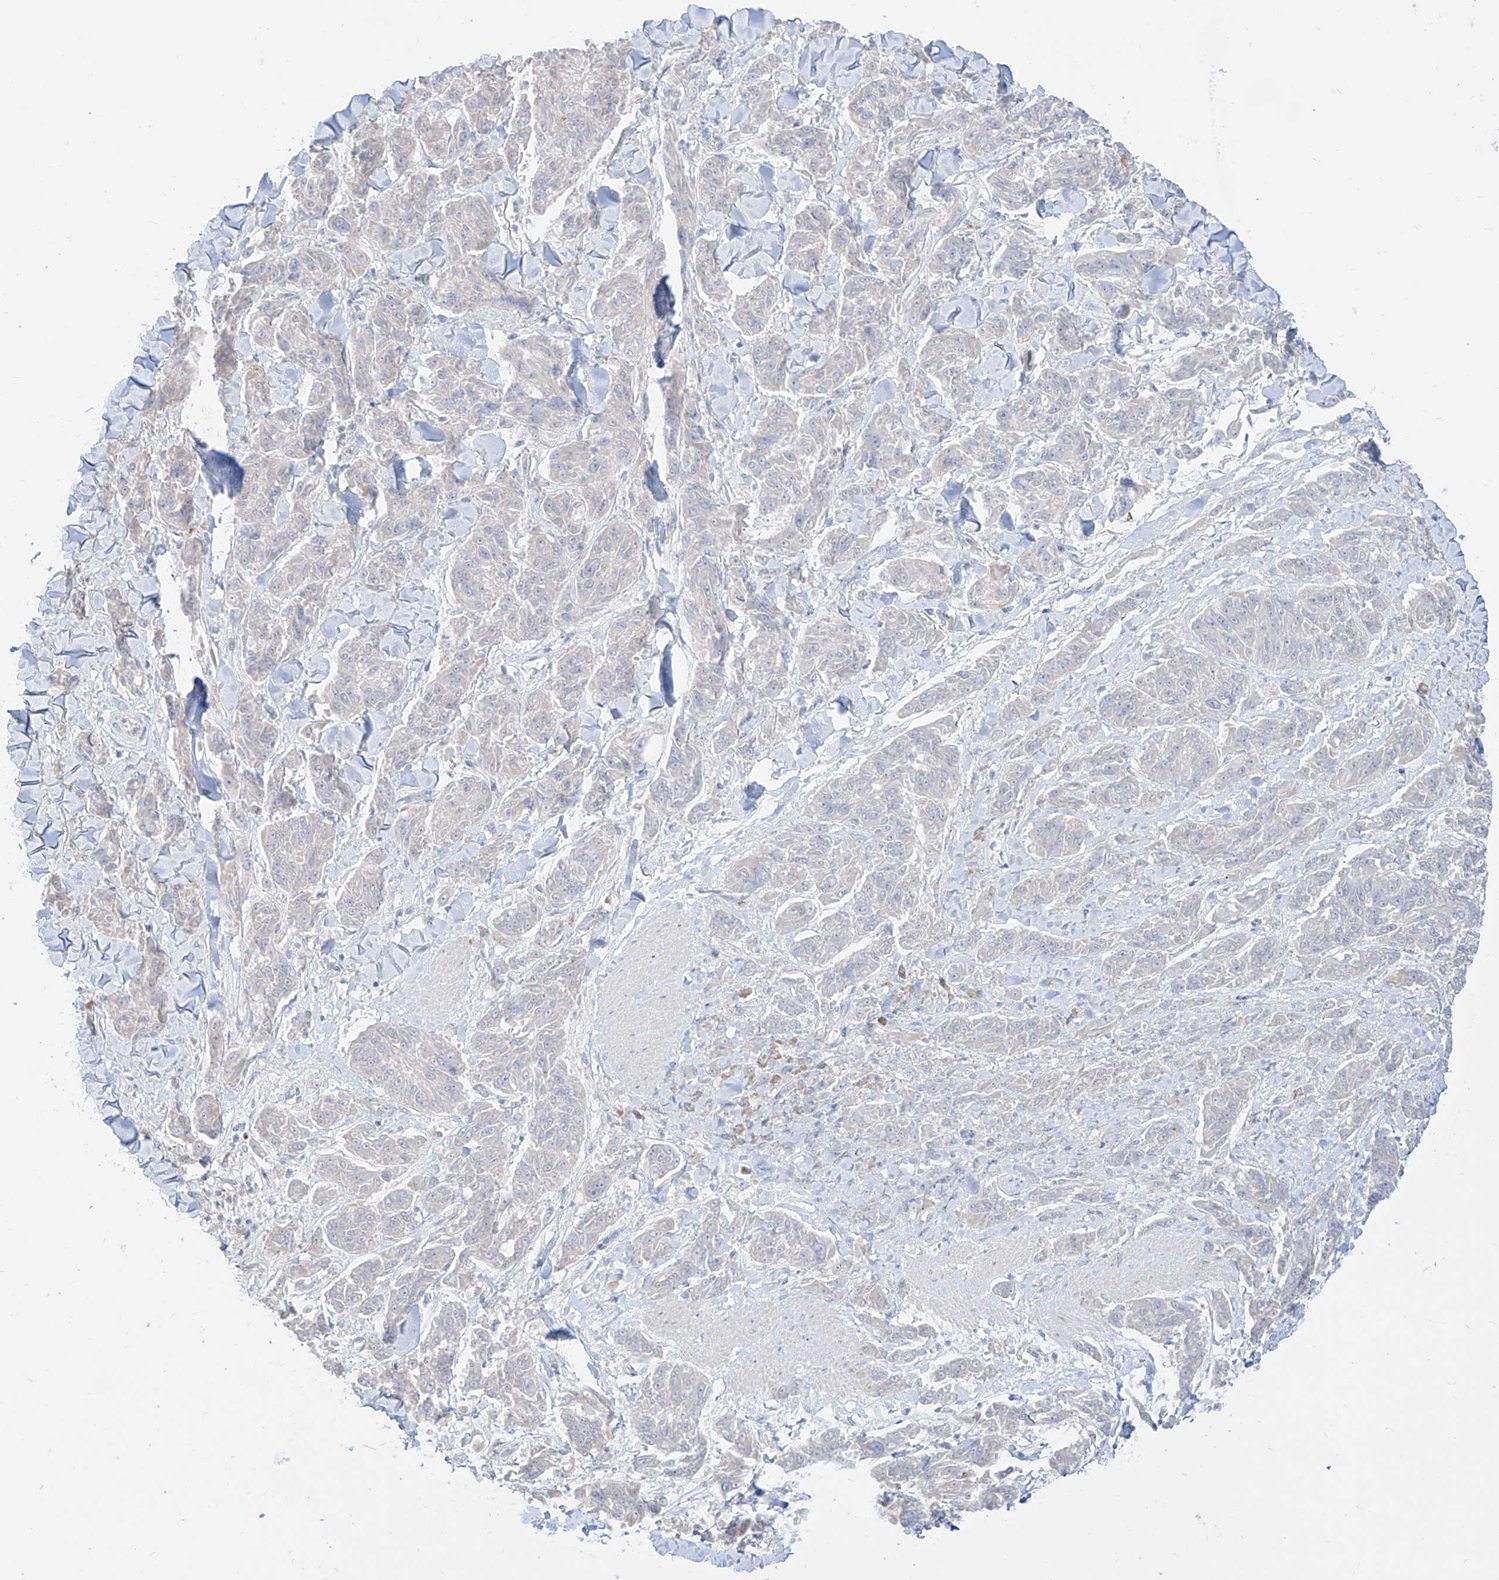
{"staining": {"intensity": "negative", "quantity": "none", "location": "none"}, "tissue": "melanoma", "cell_type": "Tumor cells", "image_type": "cancer", "snomed": [{"axis": "morphology", "description": "Malignant melanoma, NOS"}, {"axis": "topography", "description": "Skin"}], "caption": "The image demonstrates no staining of tumor cells in melanoma.", "gene": "SYTL3", "patient": {"sex": "male", "age": 53}}